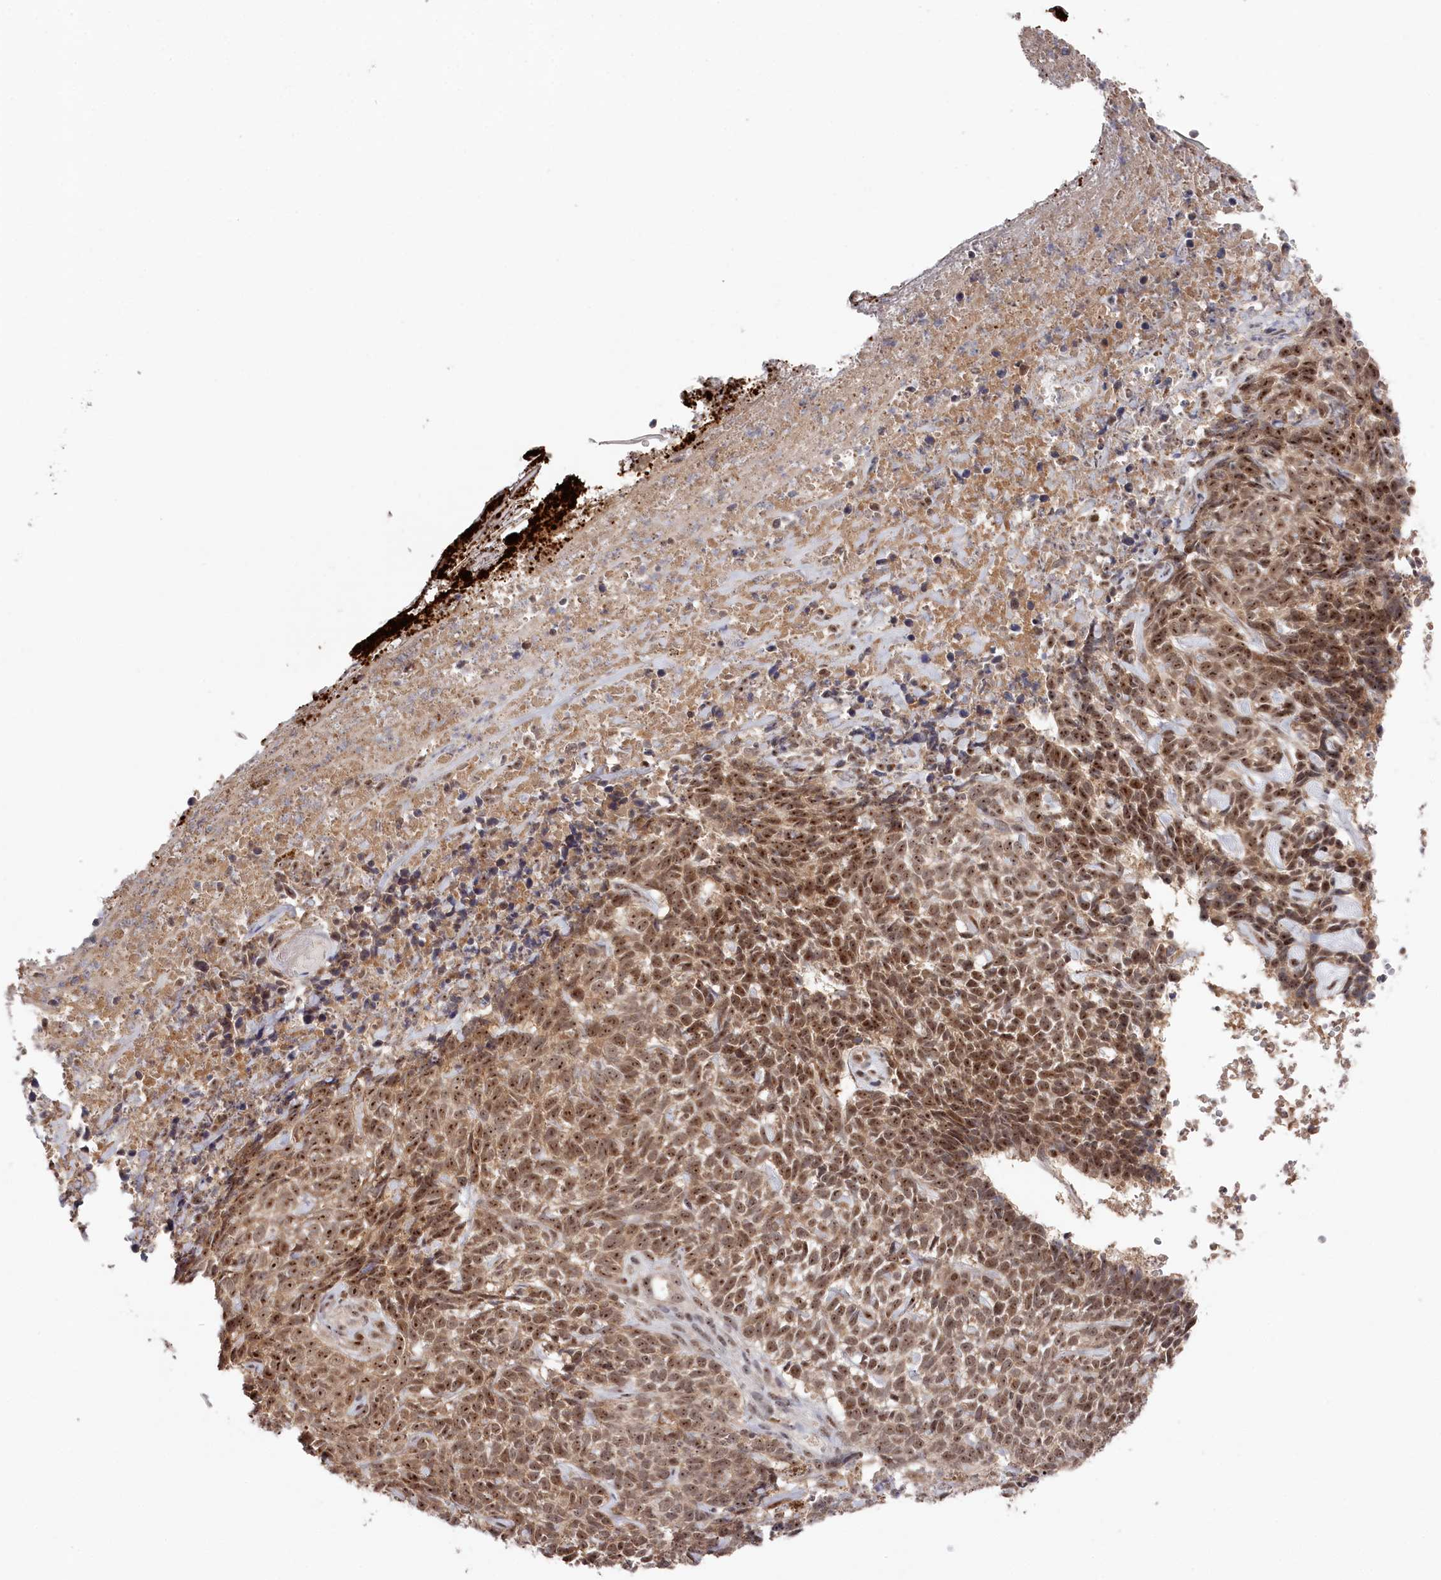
{"staining": {"intensity": "moderate", "quantity": ">75%", "location": "cytoplasmic/membranous,nuclear"}, "tissue": "skin cancer", "cell_type": "Tumor cells", "image_type": "cancer", "snomed": [{"axis": "morphology", "description": "Basal cell carcinoma"}, {"axis": "topography", "description": "Skin"}], "caption": "A brown stain labels moderate cytoplasmic/membranous and nuclear positivity of a protein in human basal cell carcinoma (skin) tumor cells.", "gene": "EXOSC1", "patient": {"sex": "female", "age": 84}}